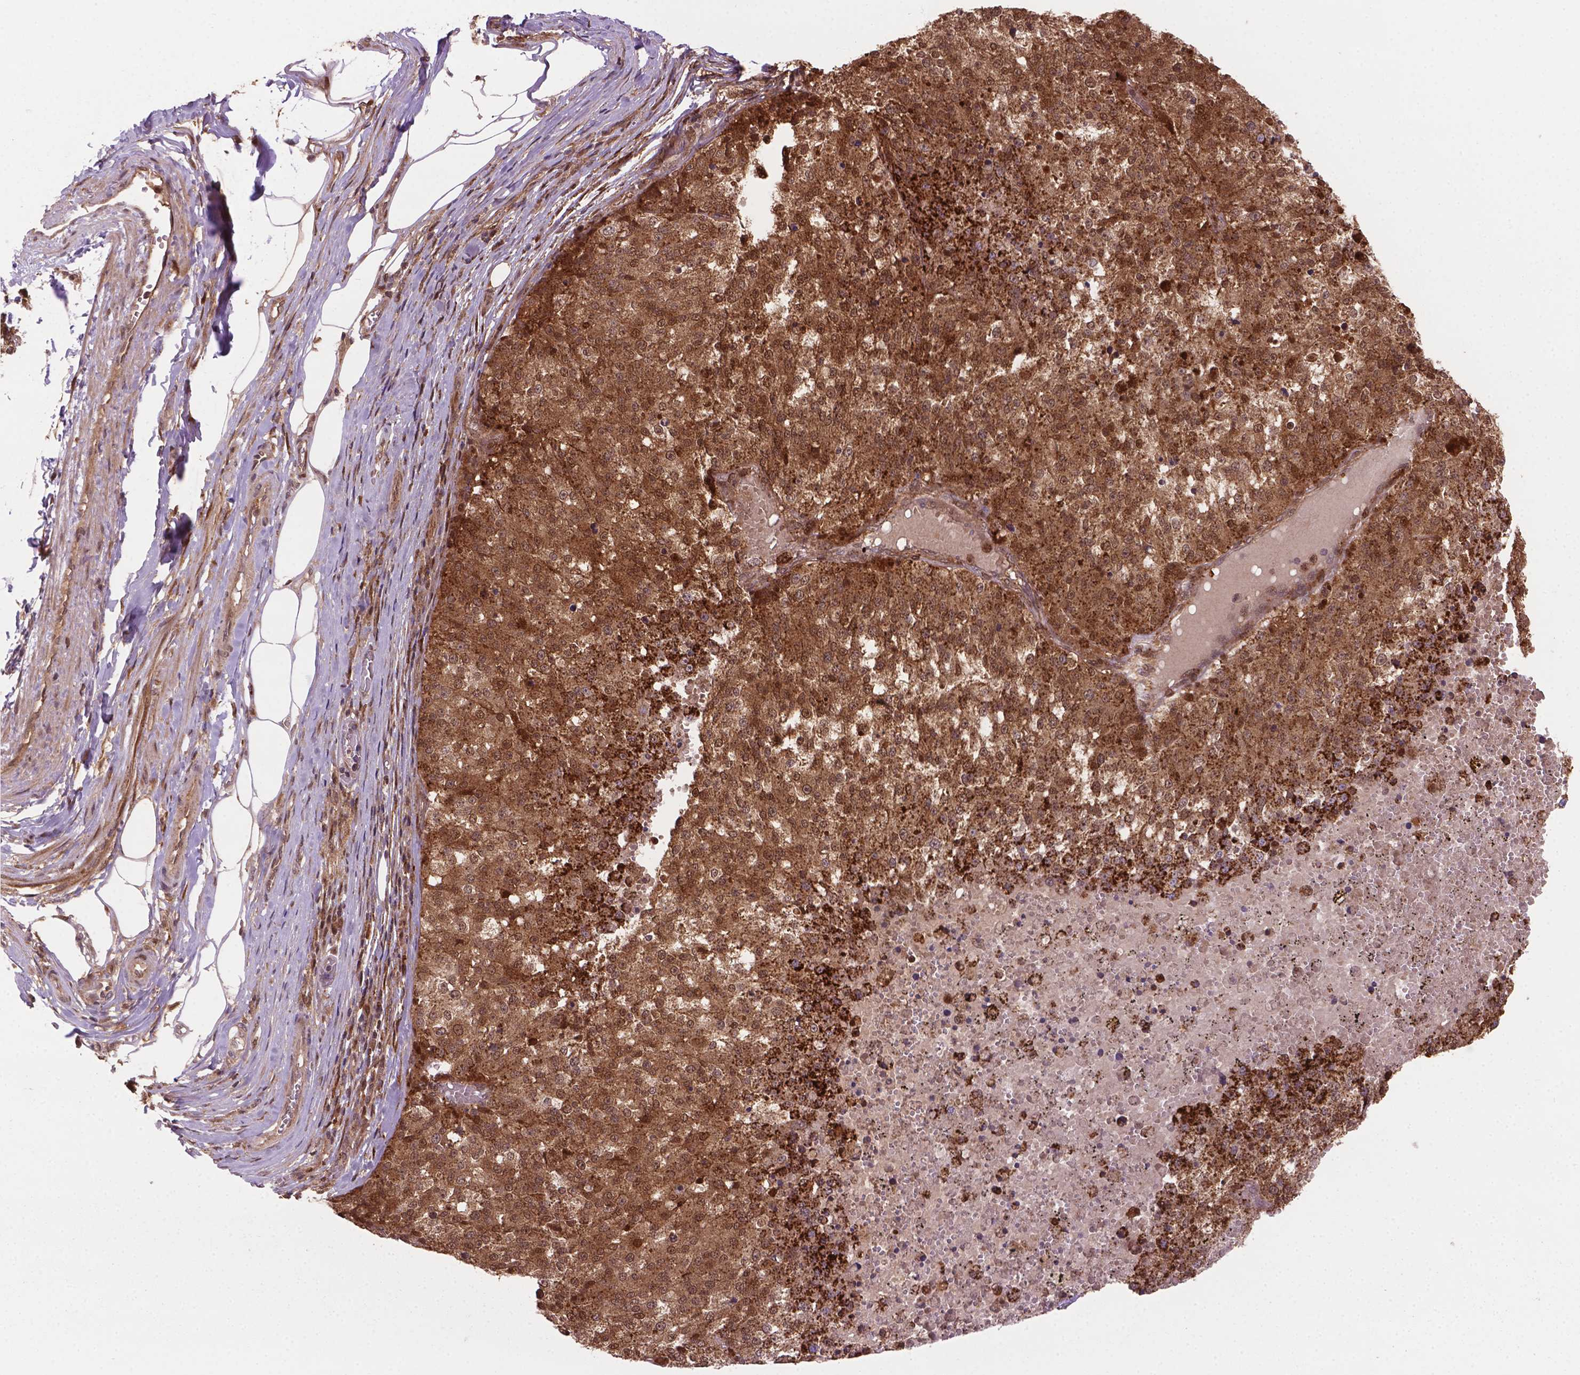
{"staining": {"intensity": "moderate", "quantity": ">75%", "location": "cytoplasmic/membranous,nuclear"}, "tissue": "melanoma", "cell_type": "Tumor cells", "image_type": "cancer", "snomed": [{"axis": "morphology", "description": "Malignant melanoma, Metastatic site"}, {"axis": "topography", "description": "Lymph node"}], "caption": "Brown immunohistochemical staining in melanoma exhibits moderate cytoplasmic/membranous and nuclear positivity in about >75% of tumor cells.", "gene": "PLIN3", "patient": {"sex": "female", "age": 64}}